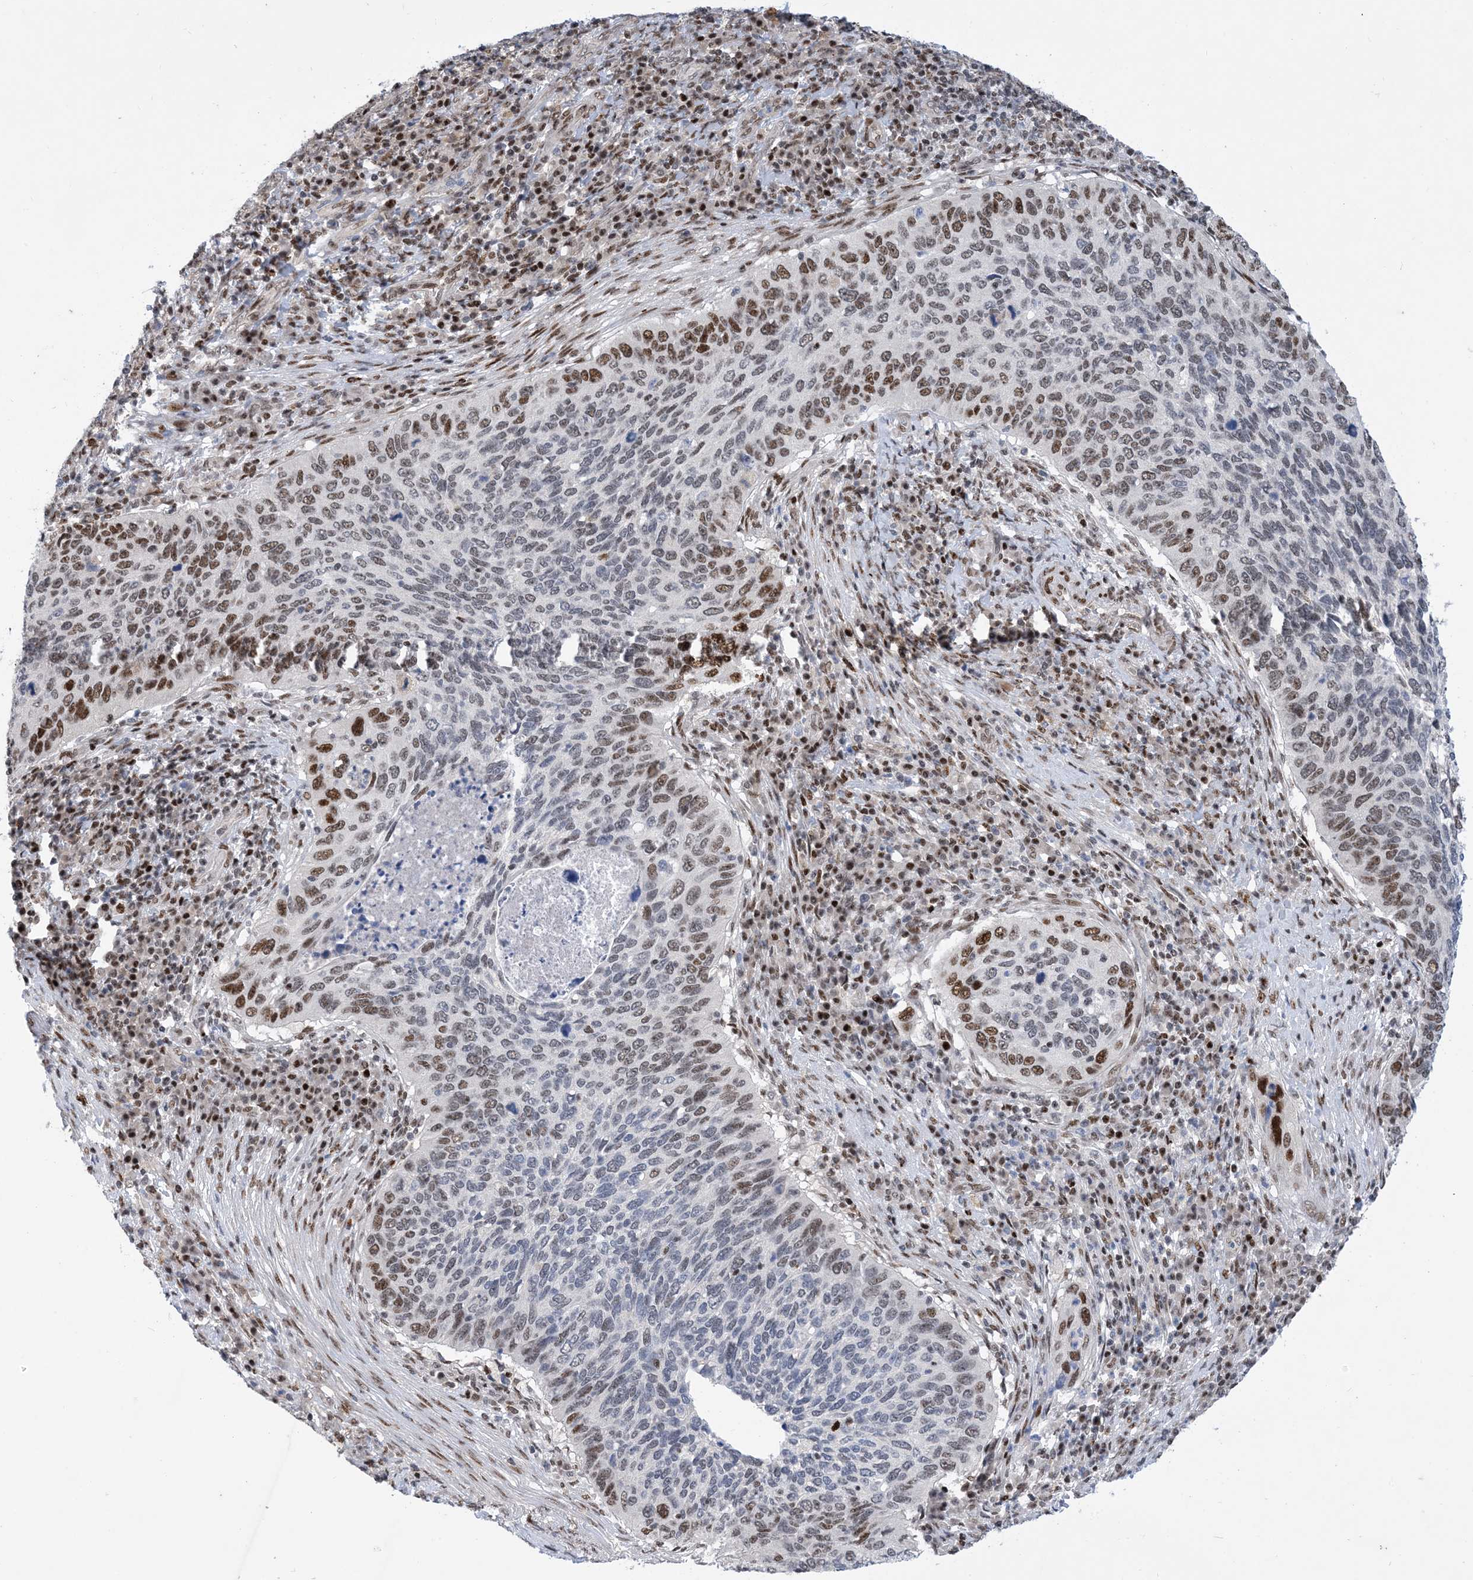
{"staining": {"intensity": "moderate", "quantity": "25%-75%", "location": "nuclear"}, "tissue": "cervical cancer", "cell_type": "Tumor cells", "image_type": "cancer", "snomed": [{"axis": "morphology", "description": "Squamous cell carcinoma, NOS"}, {"axis": "topography", "description": "Cervix"}], "caption": "Human cervical squamous cell carcinoma stained with a brown dye demonstrates moderate nuclear positive positivity in about 25%-75% of tumor cells.", "gene": "TSPYL1", "patient": {"sex": "female", "age": 38}}